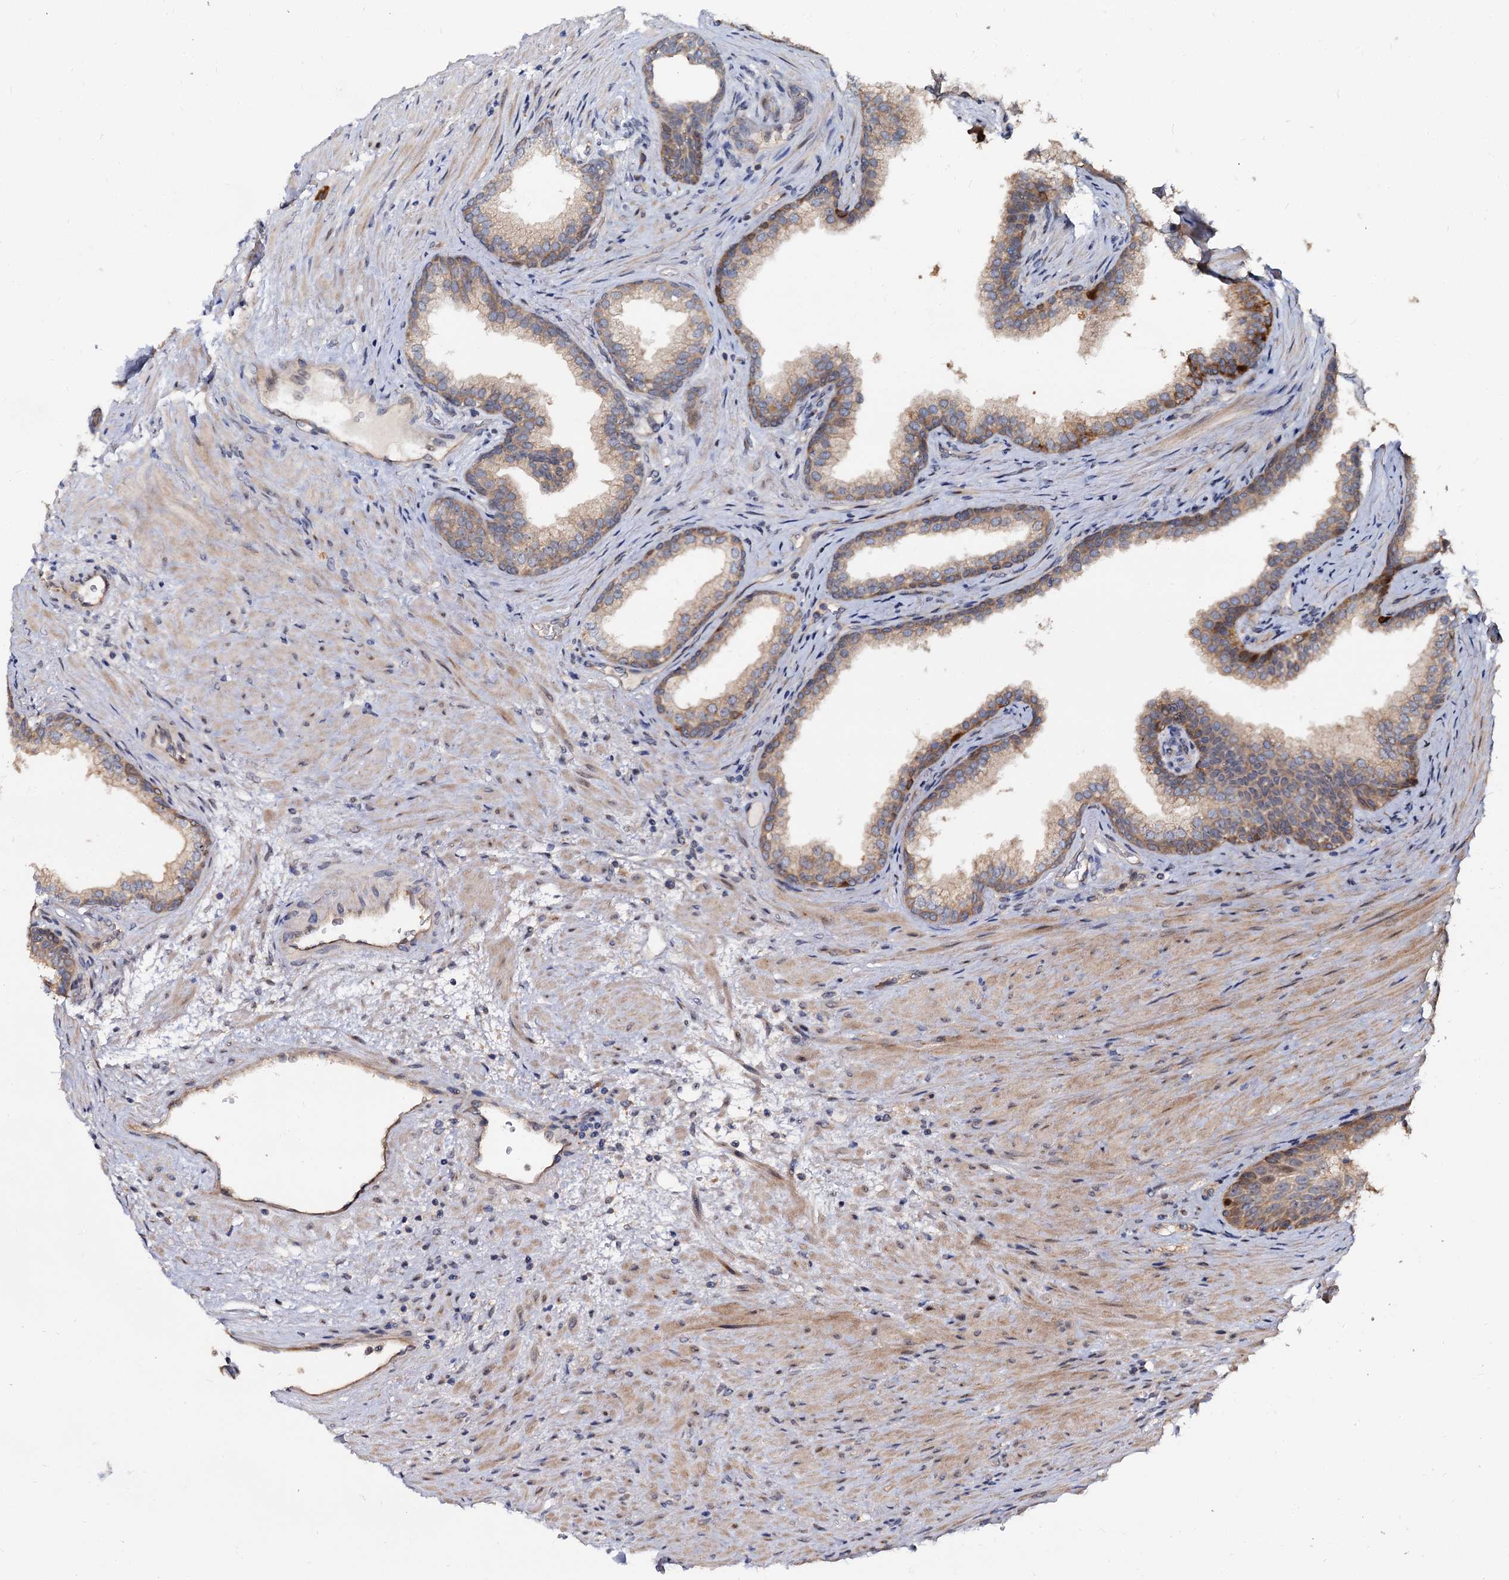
{"staining": {"intensity": "moderate", "quantity": "25%-75%", "location": "cytoplasmic/membranous"}, "tissue": "prostate", "cell_type": "Glandular cells", "image_type": "normal", "snomed": [{"axis": "morphology", "description": "Normal tissue, NOS"}, {"axis": "topography", "description": "Prostate"}], "caption": "The photomicrograph shows a brown stain indicating the presence of a protein in the cytoplasmic/membranous of glandular cells in prostate.", "gene": "WWC3", "patient": {"sex": "male", "age": 76}}